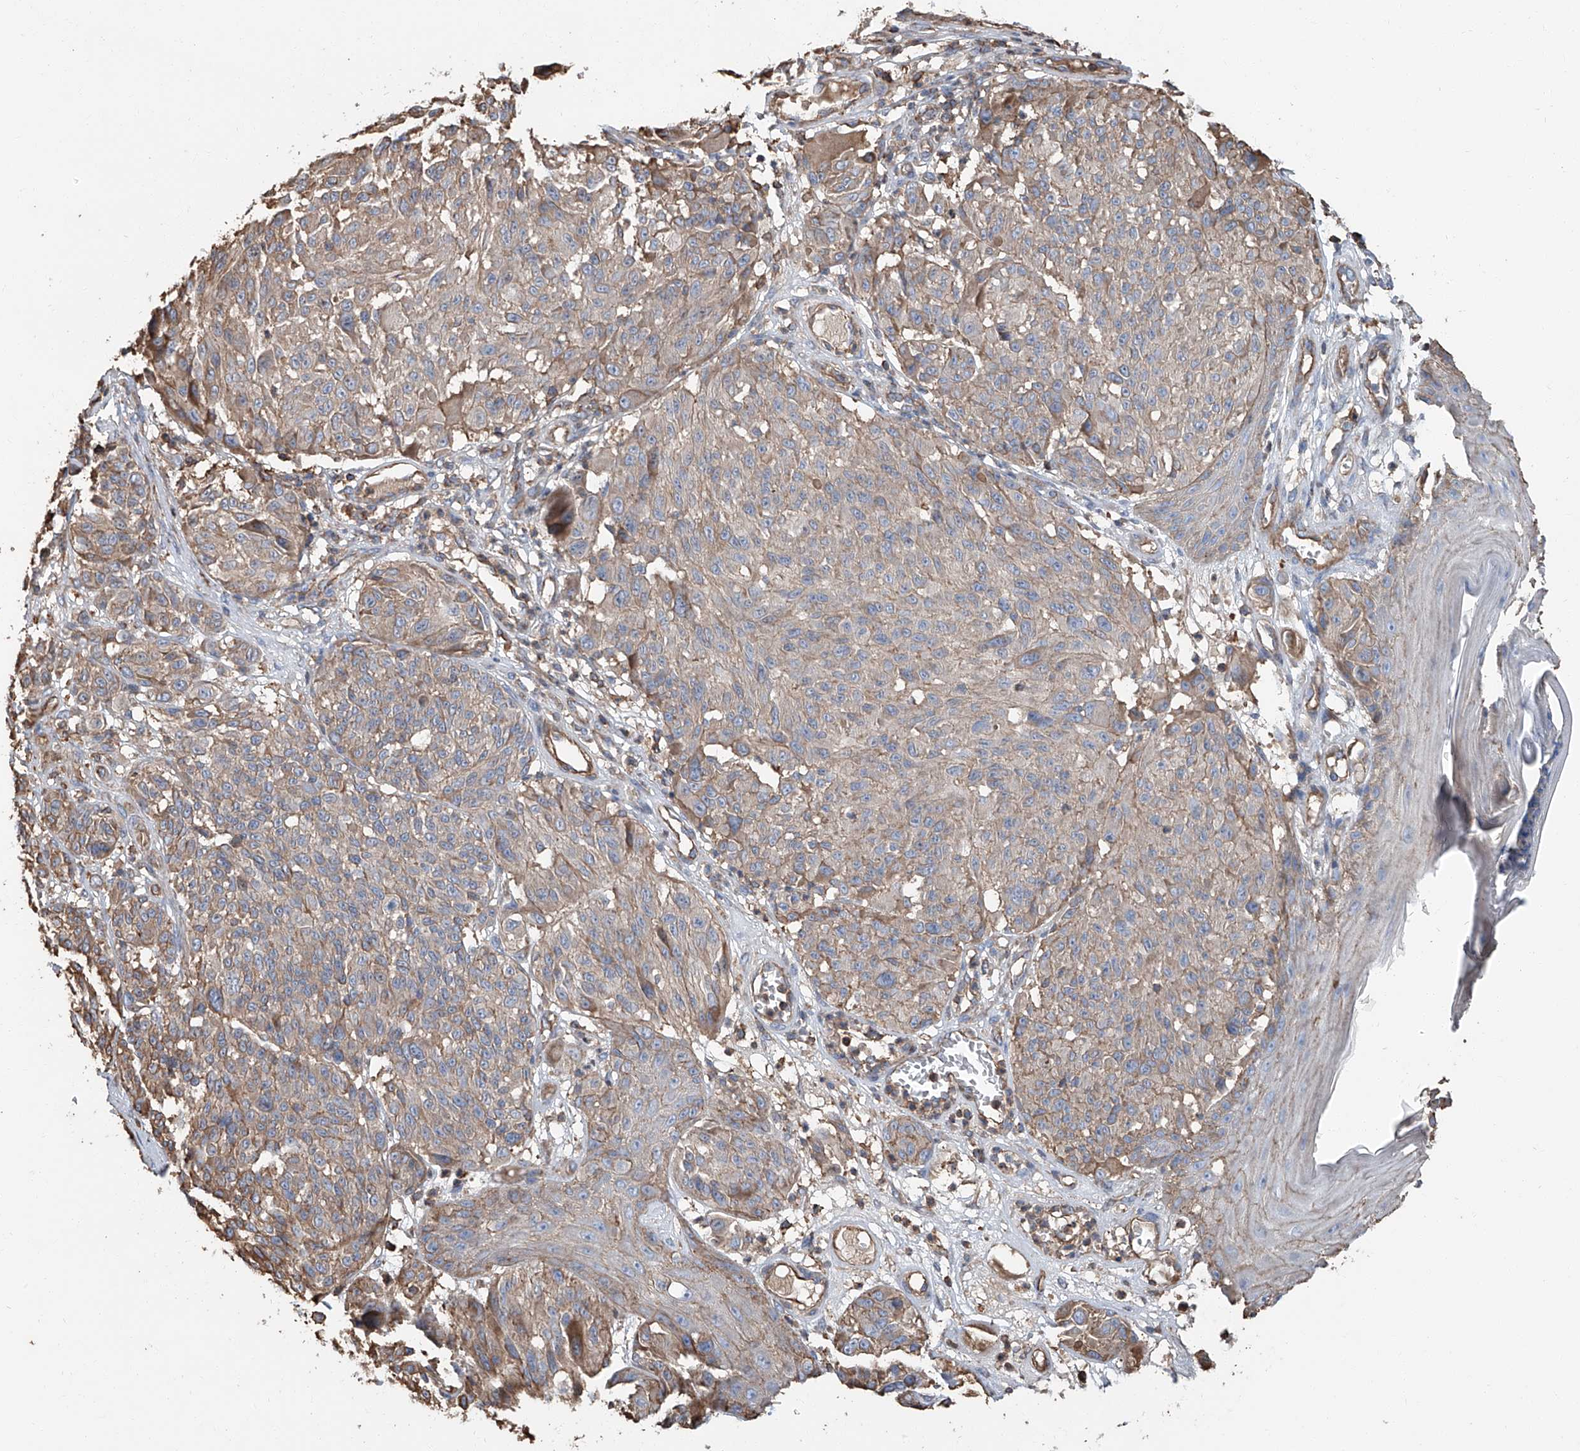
{"staining": {"intensity": "weak", "quantity": "25%-75%", "location": "cytoplasmic/membranous"}, "tissue": "melanoma", "cell_type": "Tumor cells", "image_type": "cancer", "snomed": [{"axis": "morphology", "description": "Malignant melanoma, NOS"}, {"axis": "topography", "description": "Skin"}], "caption": "Brown immunohistochemical staining in human malignant melanoma reveals weak cytoplasmic/membranous staining in about 25%-75% of tumor cells.", "gene": "PIEZO2", "patient": {"sex": "male", "age": 83}}